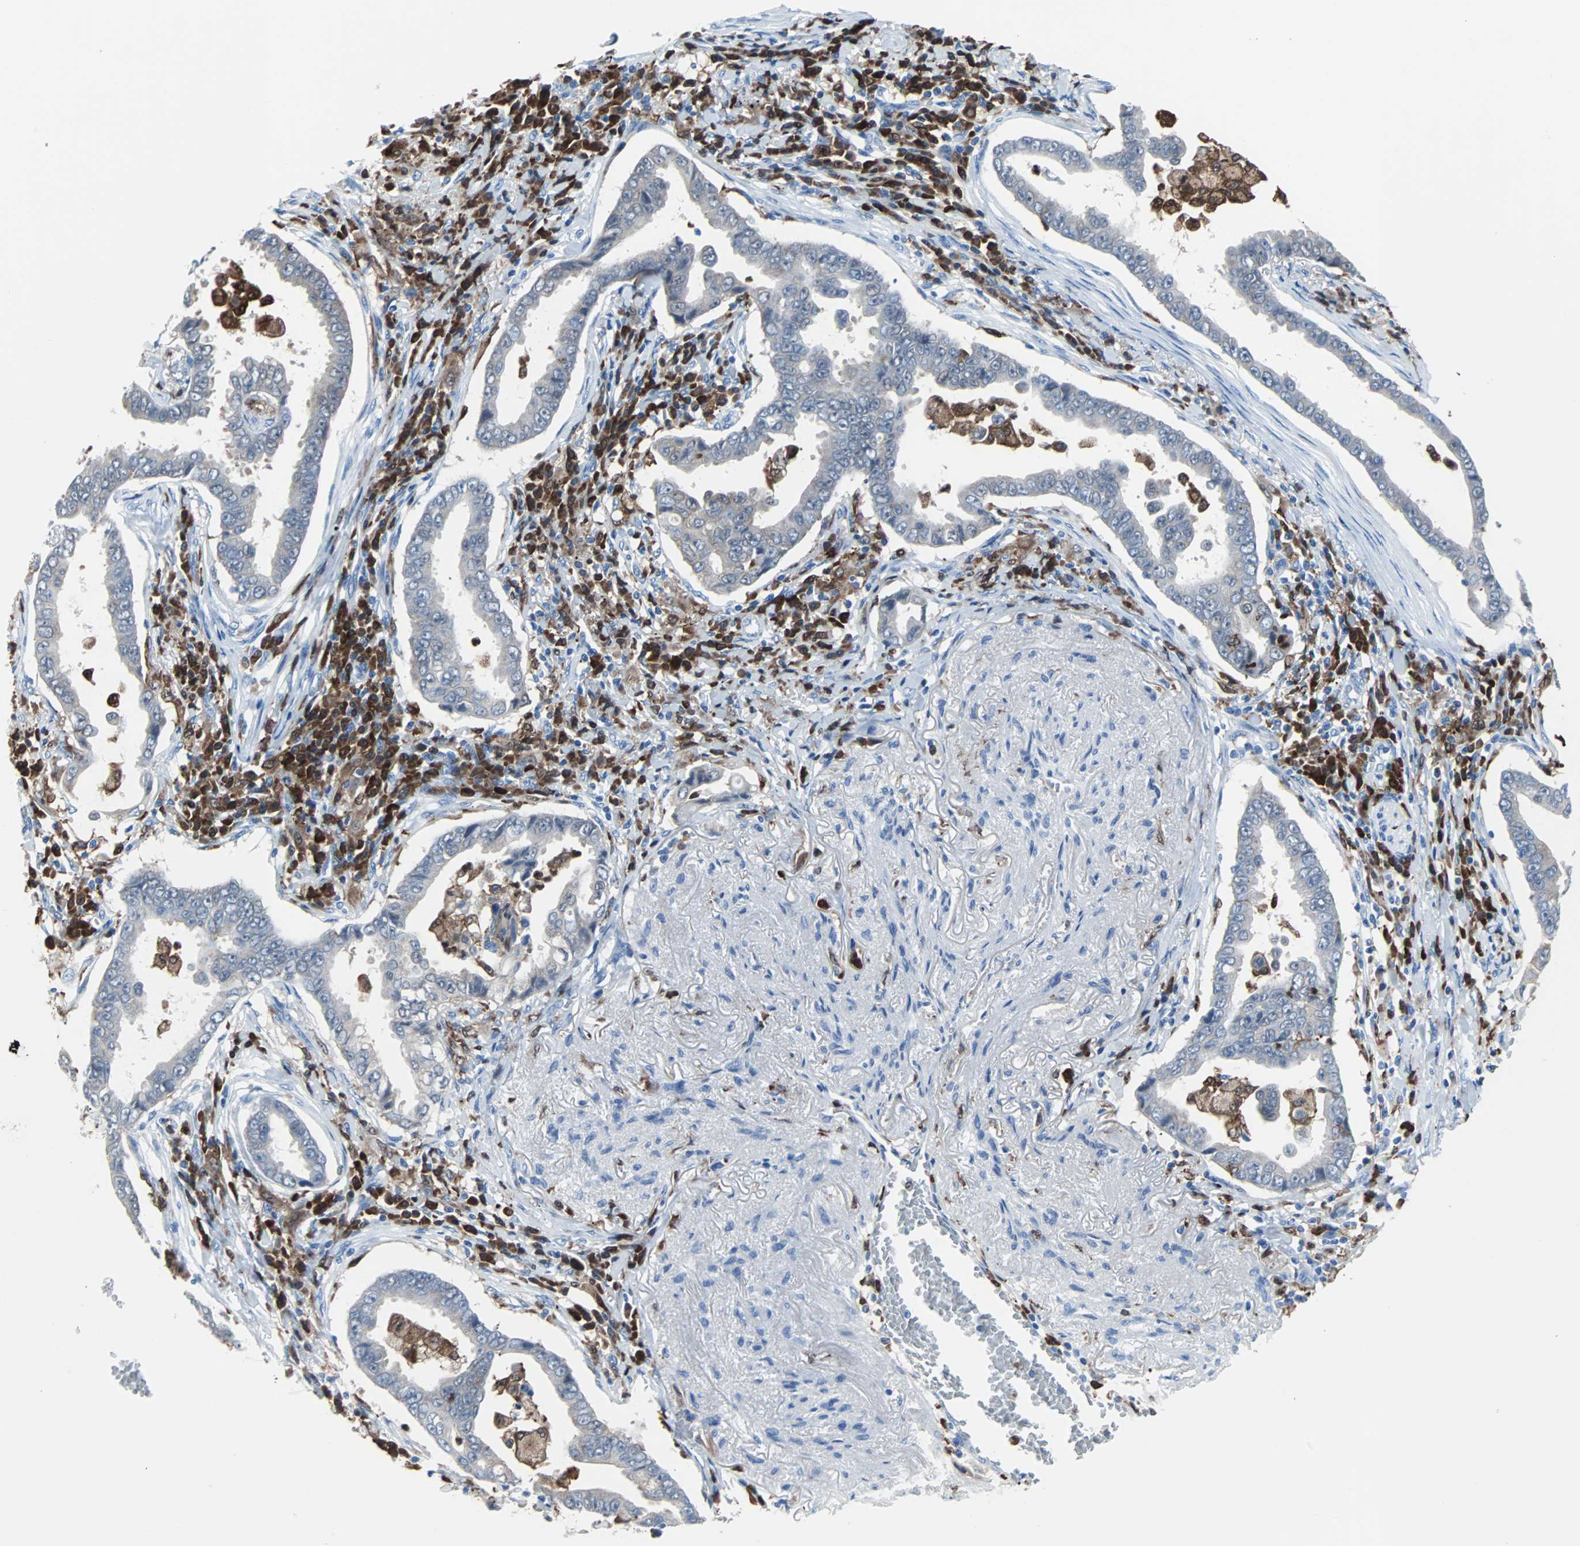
{"staining": {"intensity": "weak", "quantity": "25%-75%", "location": "cytoplasmic/membranous"}, "tissue": "lung cancer", "cell_type": "Tumor cells", "image_type": "cancer", "snomed": [{"axis": "morphology", "description": "Normal tissue, NOS"}, {"axis": "morphology", "description": "Inflammation, NOS"}, {"axis": "morphology", "description": "Adenocarcinoma, NOS"}, {"axis": "topography", "description": "Lung"}], "caption": "Lung adenocarcinoma stained for a protein demonstrates weak cytoplasmic/membranous positivity in tumor cells.", "gene": "SYK", "patient": {"sex": "female", "age": 64}}